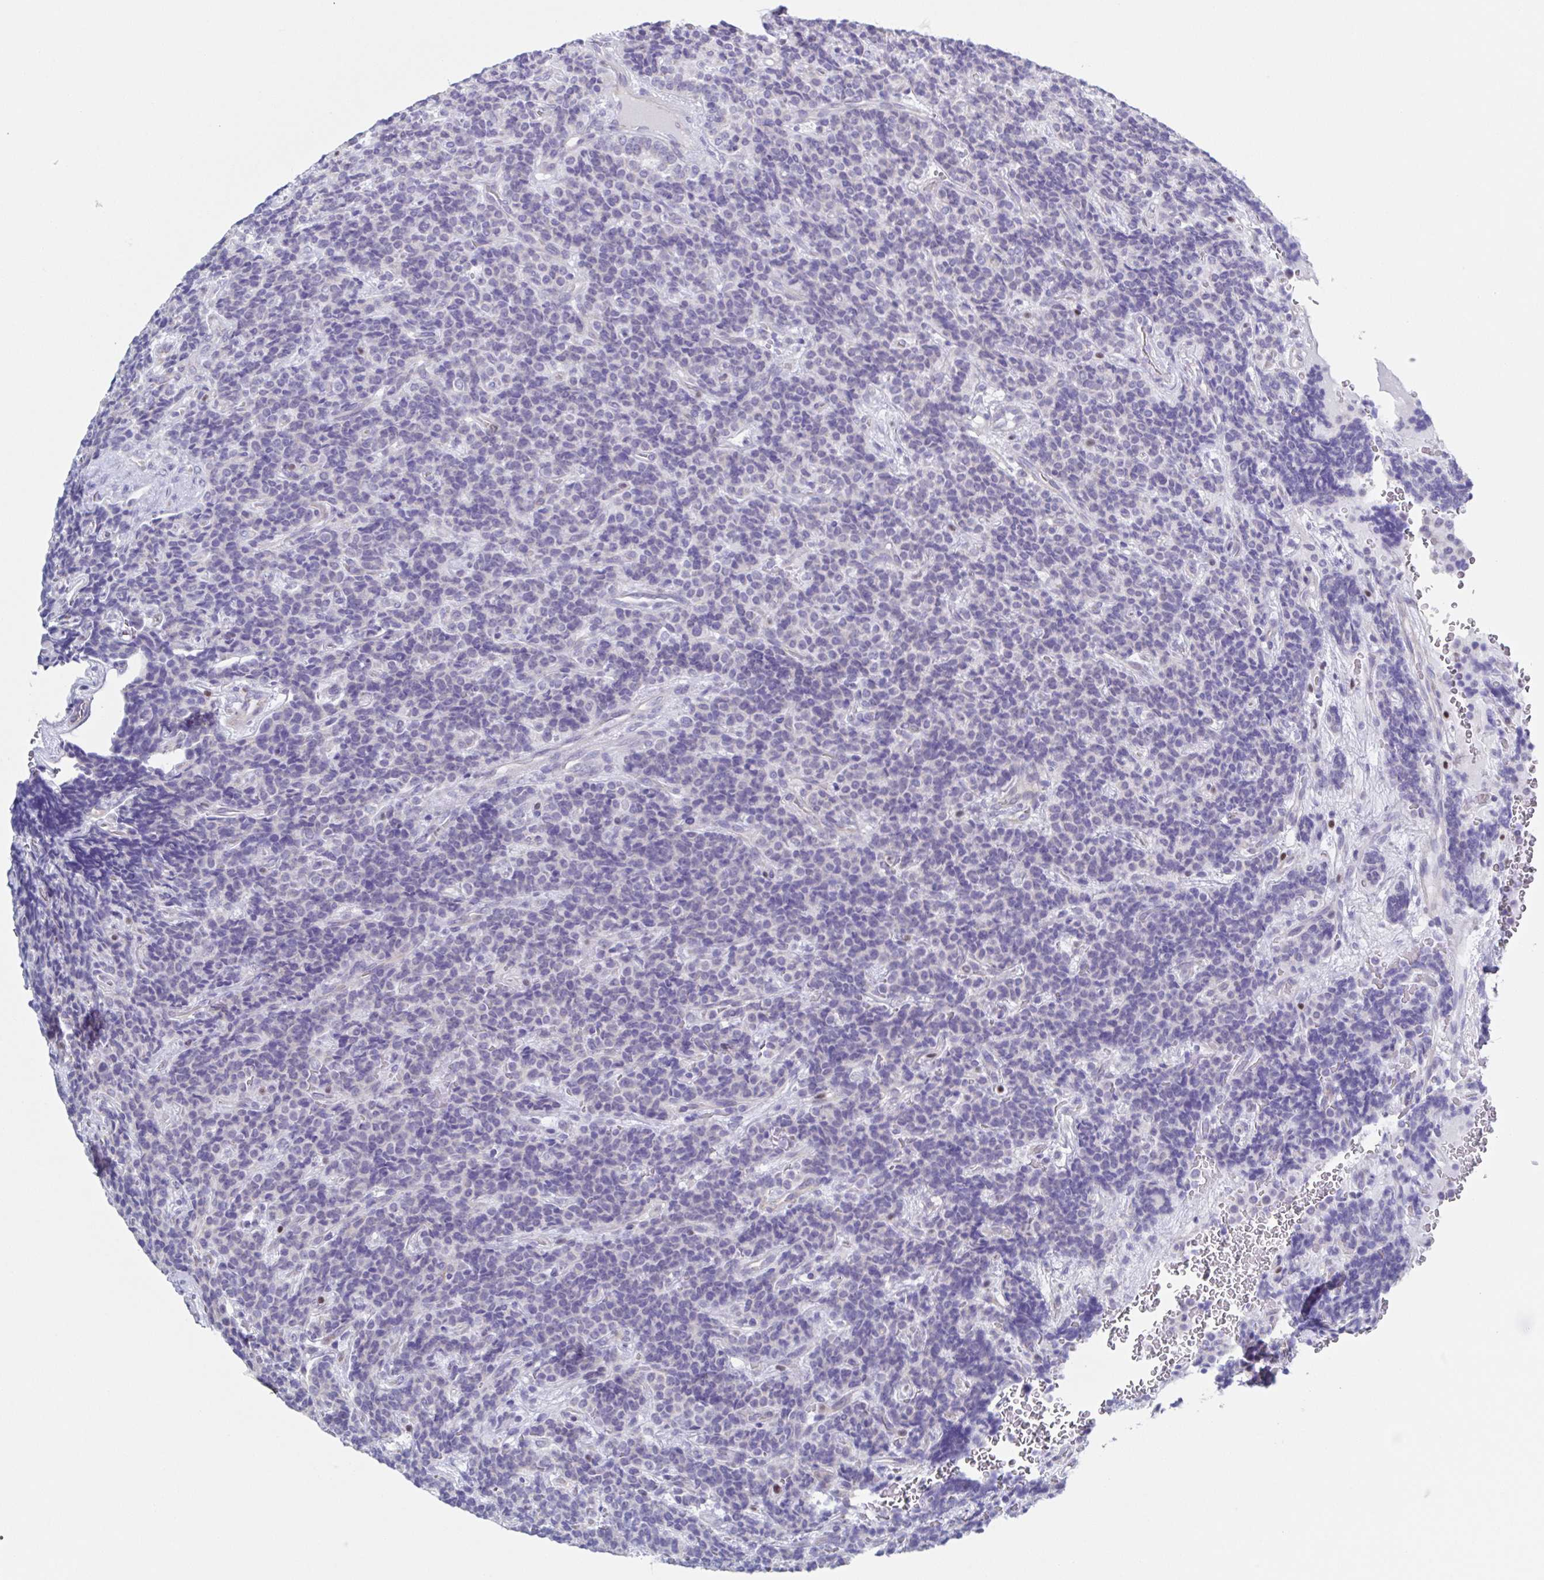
{"staining": {"intensity": "negative", "quantity": "none", "location": "none"}, "tissue": "carcinoid", "cell_type": "Tumor cells", "image_type": "cancer", "snomed": [{"axis": "morphology", "description": "Carcinoid, malignant, NOS"}, {"axis": "topography", "description": "Pancreas"}], "caption": "Protein analysis of malignant carcinoid shows no significant positivity in tumor cells.", "gene": "PBOV1", "patient": {"sex": "male", "age": 36}}